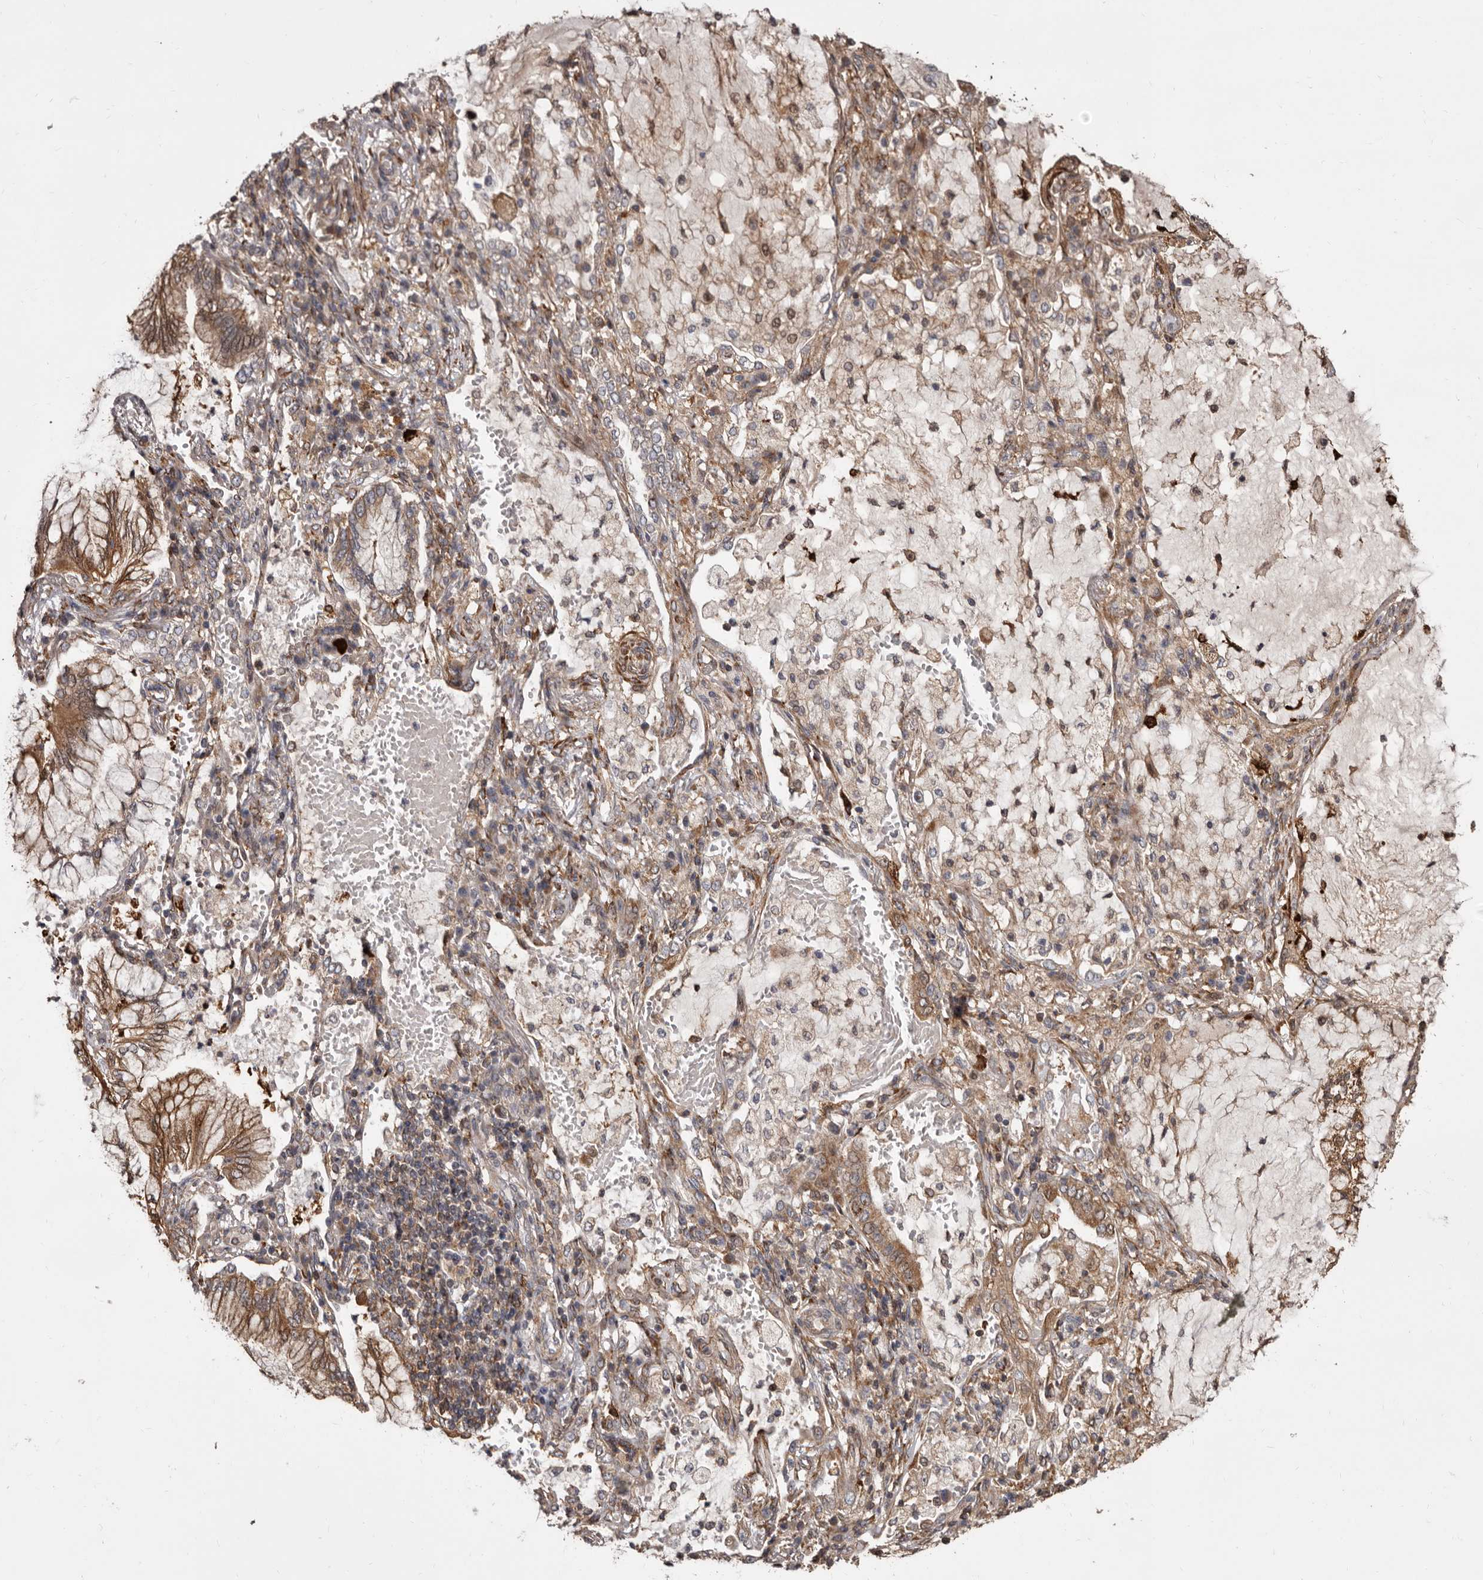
{"staining": {"intensity": "moderate", "quantity": ">75%", "location": "cytoplasmic/membranous"}, "tissue": "lung cancer", "cell_type": "Tumor cells", "image_type": "cancer", "snomed": [{"axis": "morphology", "description": "Adenocarcinoma, NOS"}, {"axis": "topography", "description": "Lung"}], "caption": "DAB (3,3'-diaminobenzidine) immunohistochemical staining of lung cancer (adenocarcinoma) displays moderate cytoplasmic/membranous protein staining in about >75% of tumor cells. (brown staining indicates protein expression, while blue staining denotes nuclei).", "gene": "FLAD1", "patient": {"sex": "female", "age": 70}}